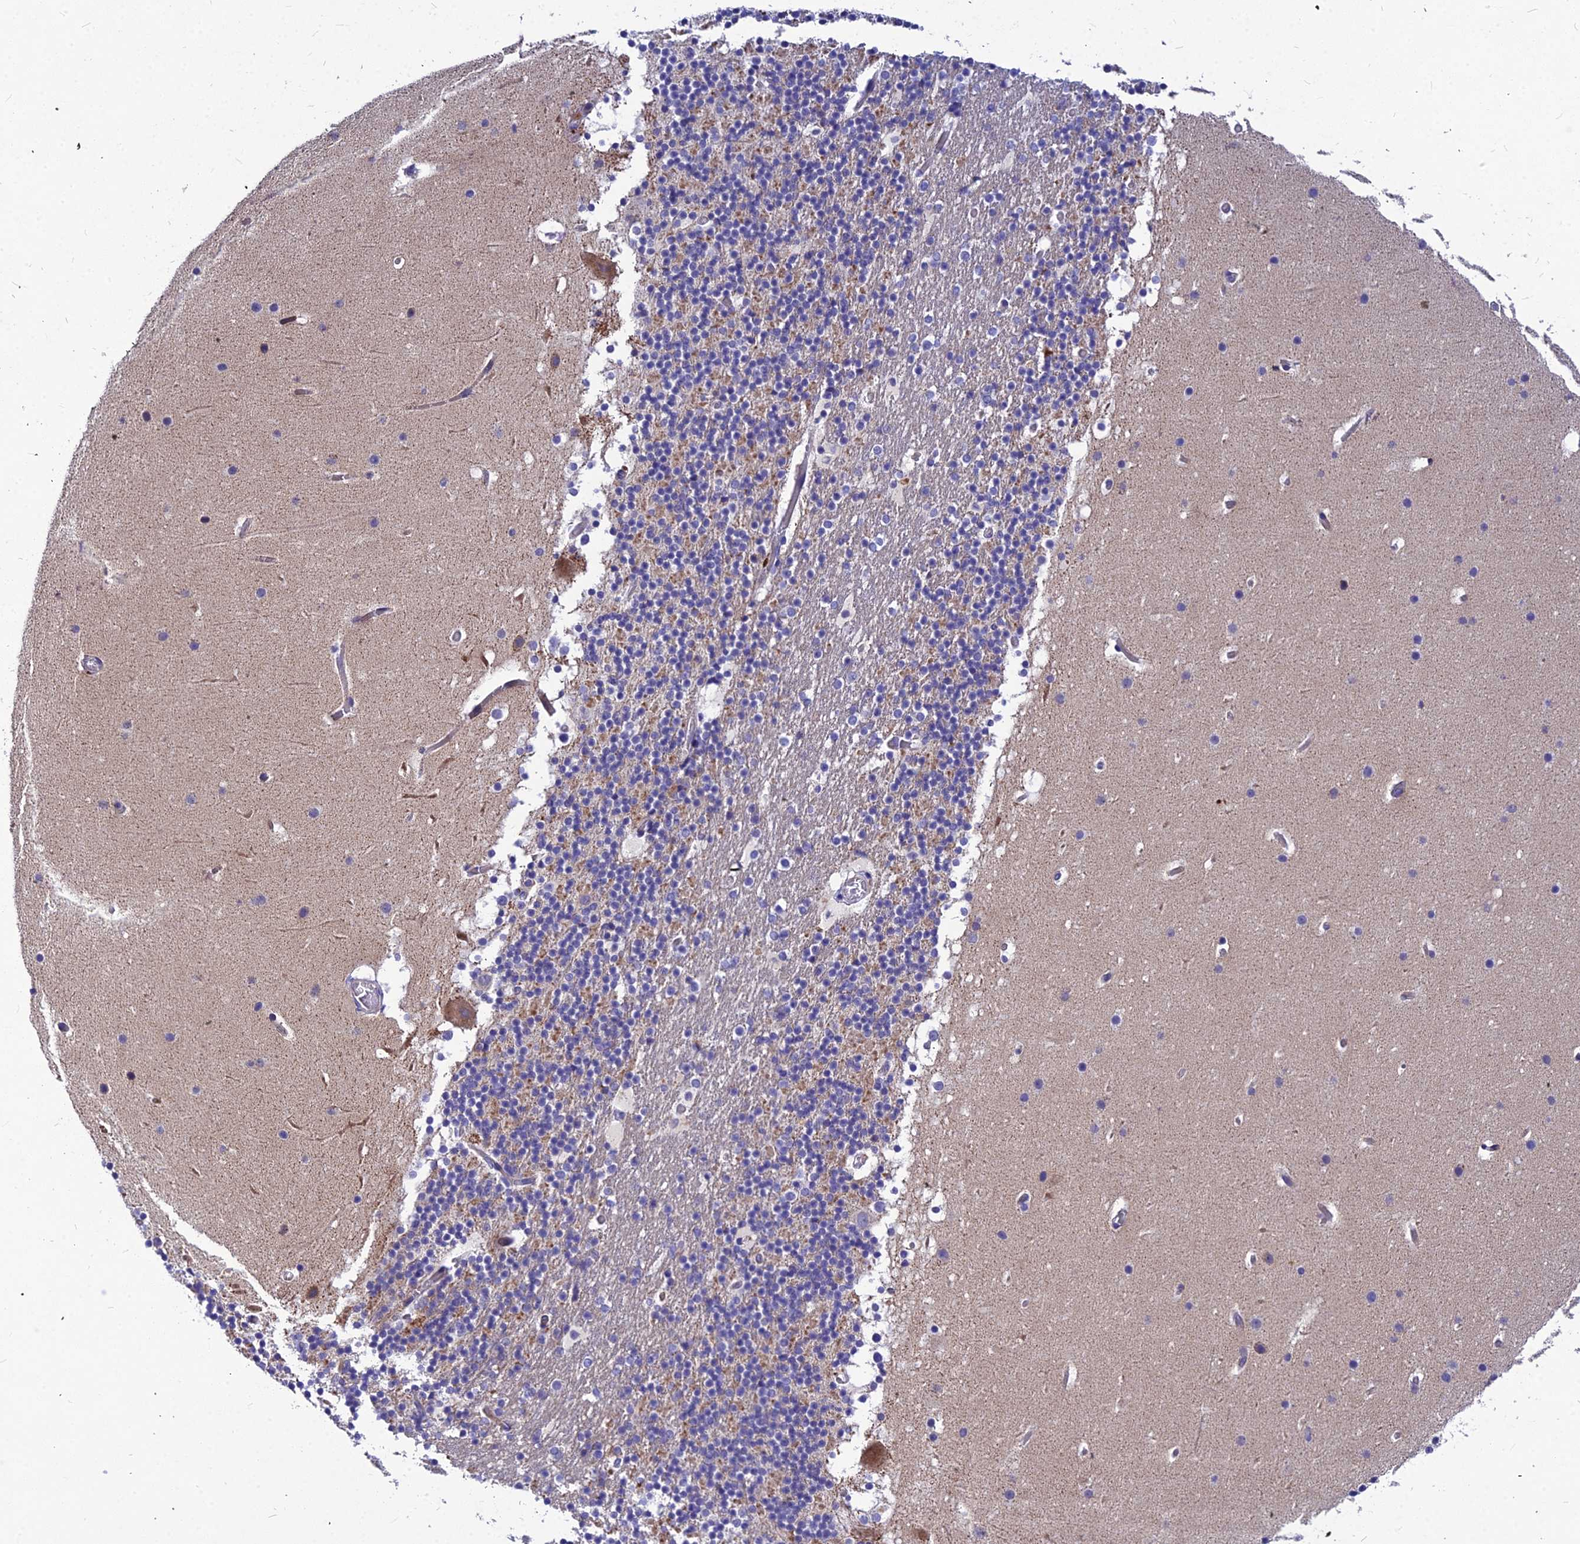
{"staining": {"intensity": "moderate", "quantity": "25%-75%", "location": "cytoplasmic/membranous"}, "tissue": "cerebellum", "cell_type": "Cells in granular layer", "image_type": "normal", "snomed": [{"axis": "morphology", "description": "Normal tissue, NOS"}, {"axis": "topography", "description": "Cerebellum"}], "caption": "Cerebellum stained with DAB immunohistochemistry exhibits medium levels of moderate cytoplasmic/membranous staining in approximately 25%-75% of cells in granular layer.", "gene": "DMRTA1", "patient": {"sex": "male", "age": 57}}